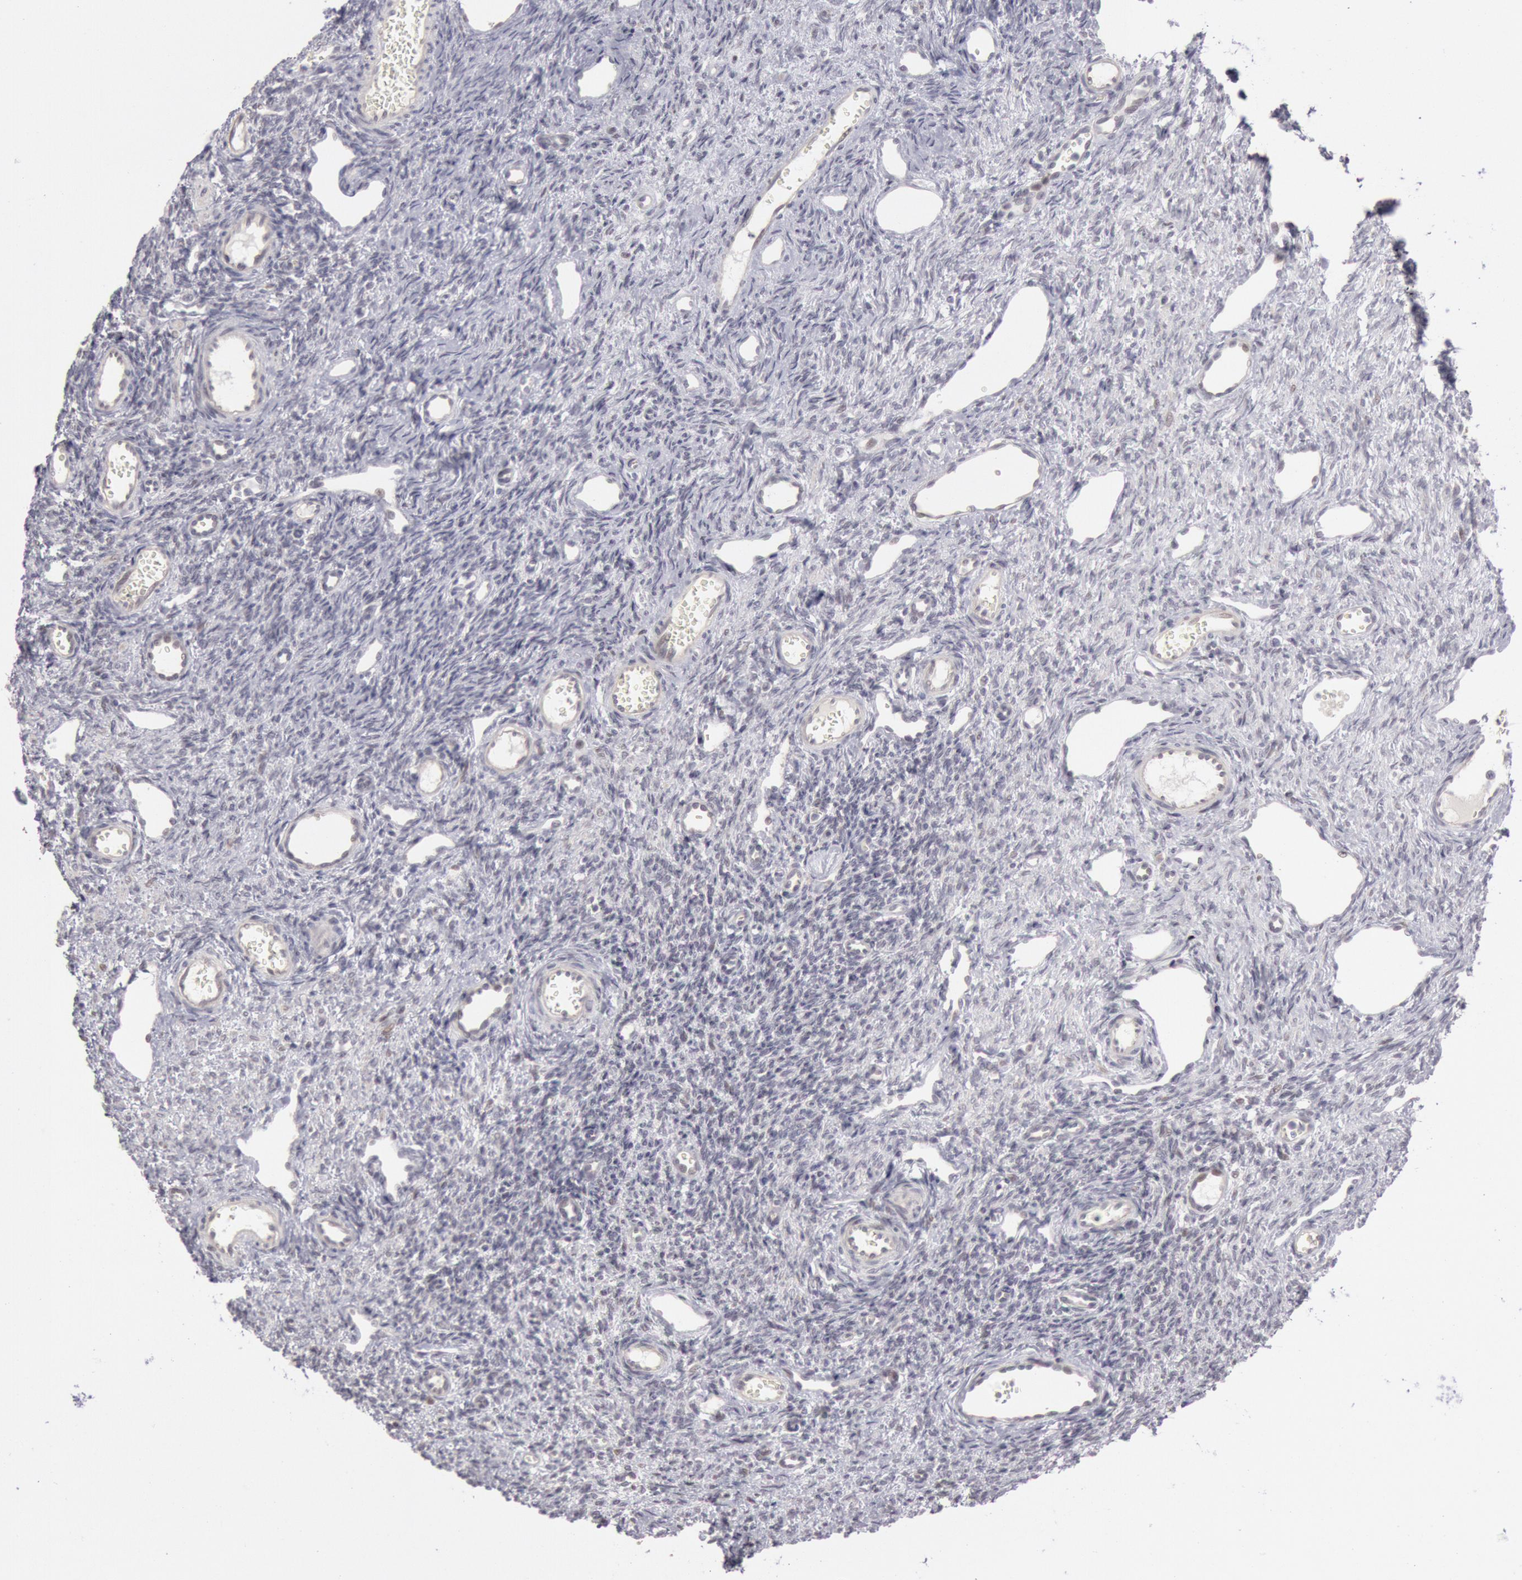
{"staining": {"intensity": "weak", "quantity": "25%-75%", "location": "cytoplasmic/membranous"}, "tissue": "ovary", "cell_type": "Follicle cells", "image_type": "normal", "snomed": [{"axis": "morphology", "description": "Normal tissue, NOS"}, {"axis": "topography", "description": "Ovary"}], "caption": "Weak cytoplasmic/membranous staining is seen in approximately 25%-75% of follicle cells in unremarkable ovary. (IHC, brightfield microscopy, high magnification).", "gene": "JOSD1", "patient": {"sex": "female", "age": 33}}